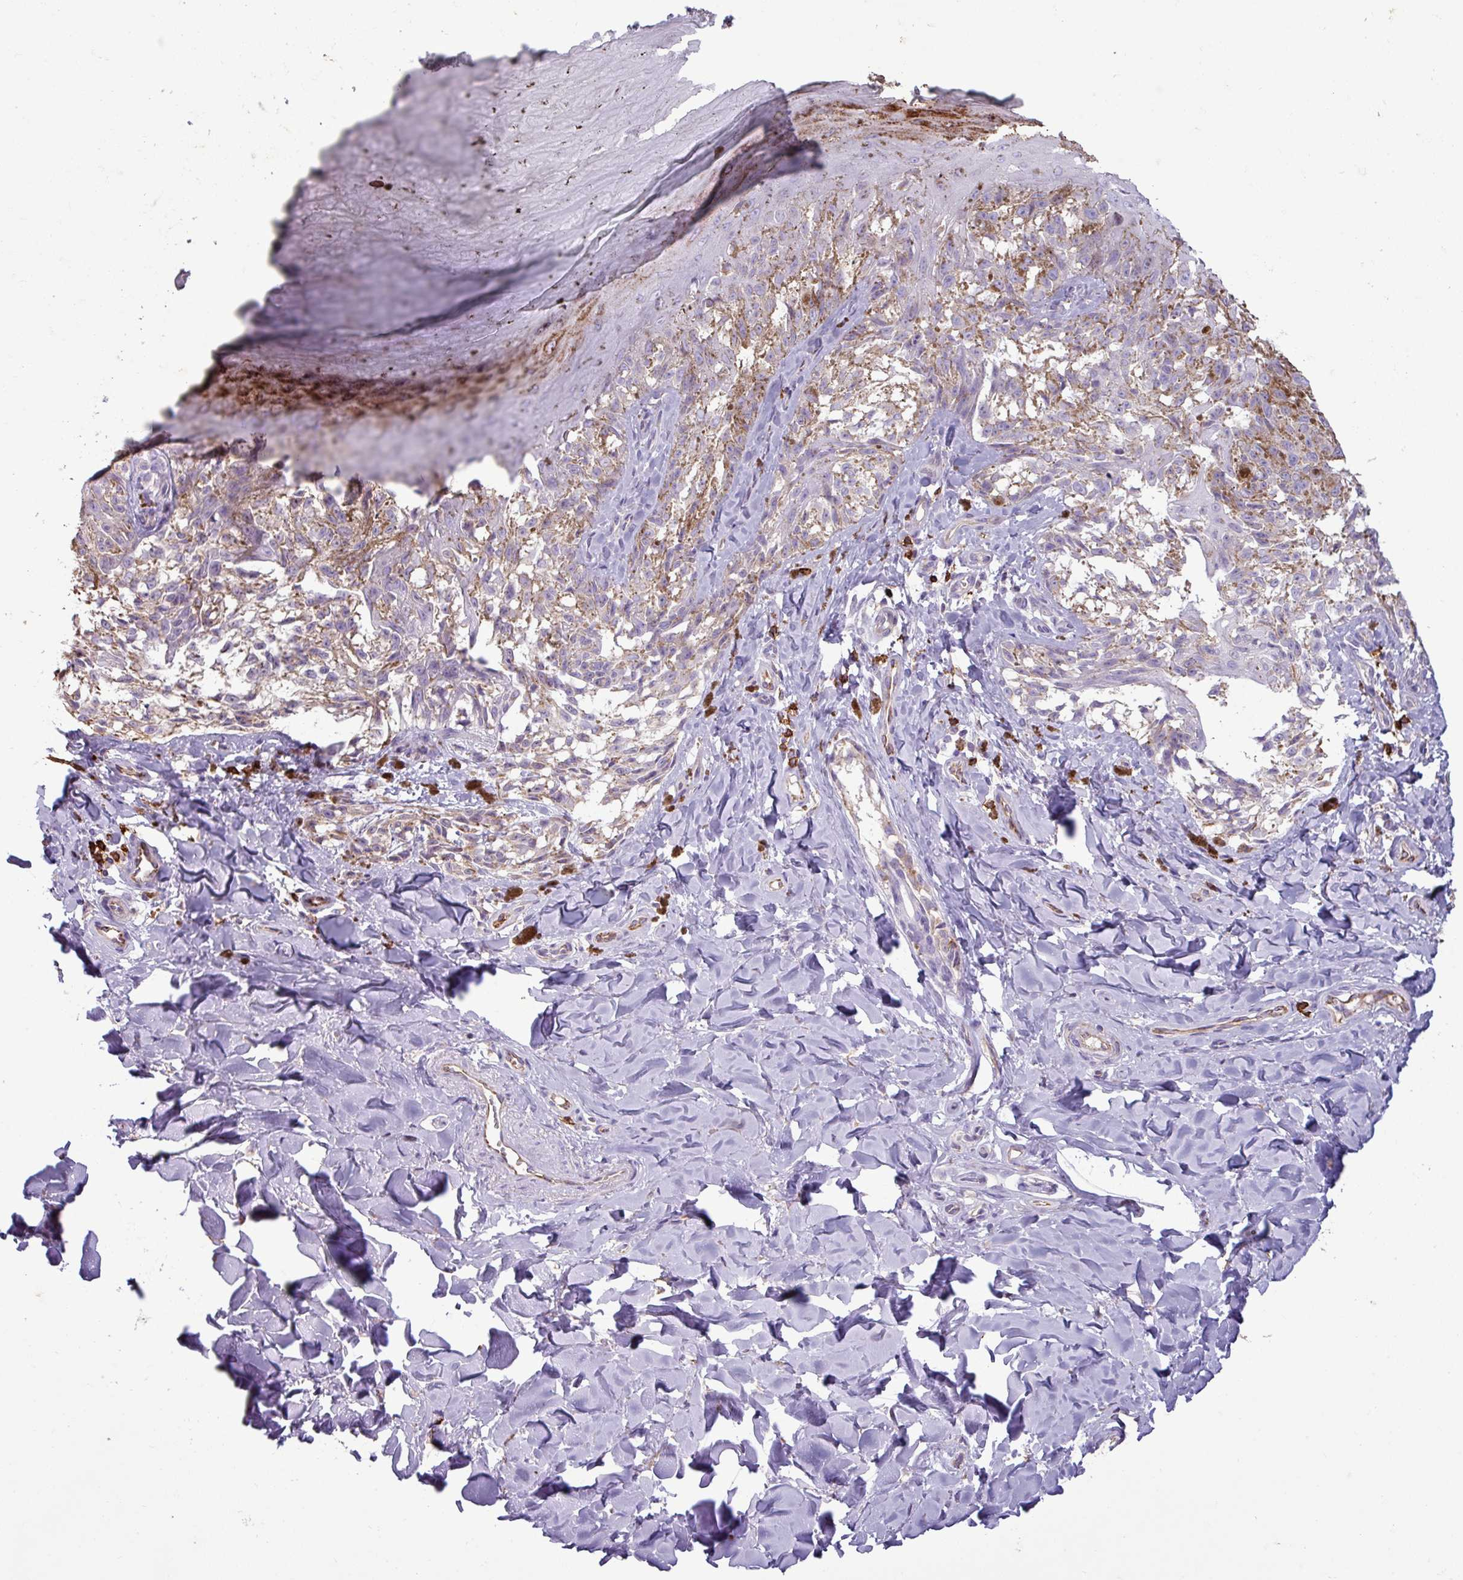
{"staining": {"intensity": "weak", "quantity": ">75%", "location": "cytoplasmic/membranous"}, "tissue": "melanoma", "cell_type": "Tumor cells", "image_type": "cancer", "snomed": [{"axis": "morphology", "description": "Malignant melanoma, NOS"}, {"axis": "topography", "description": "Skin"}], "caption": "Immunohistochemical staining of human melanoma shows low levels of weak cytoplasmic/membranous positivity in approximately >75% of tumor cells.", "gene": "CD8A", "patient": {"sex": "female", "age": 65}}